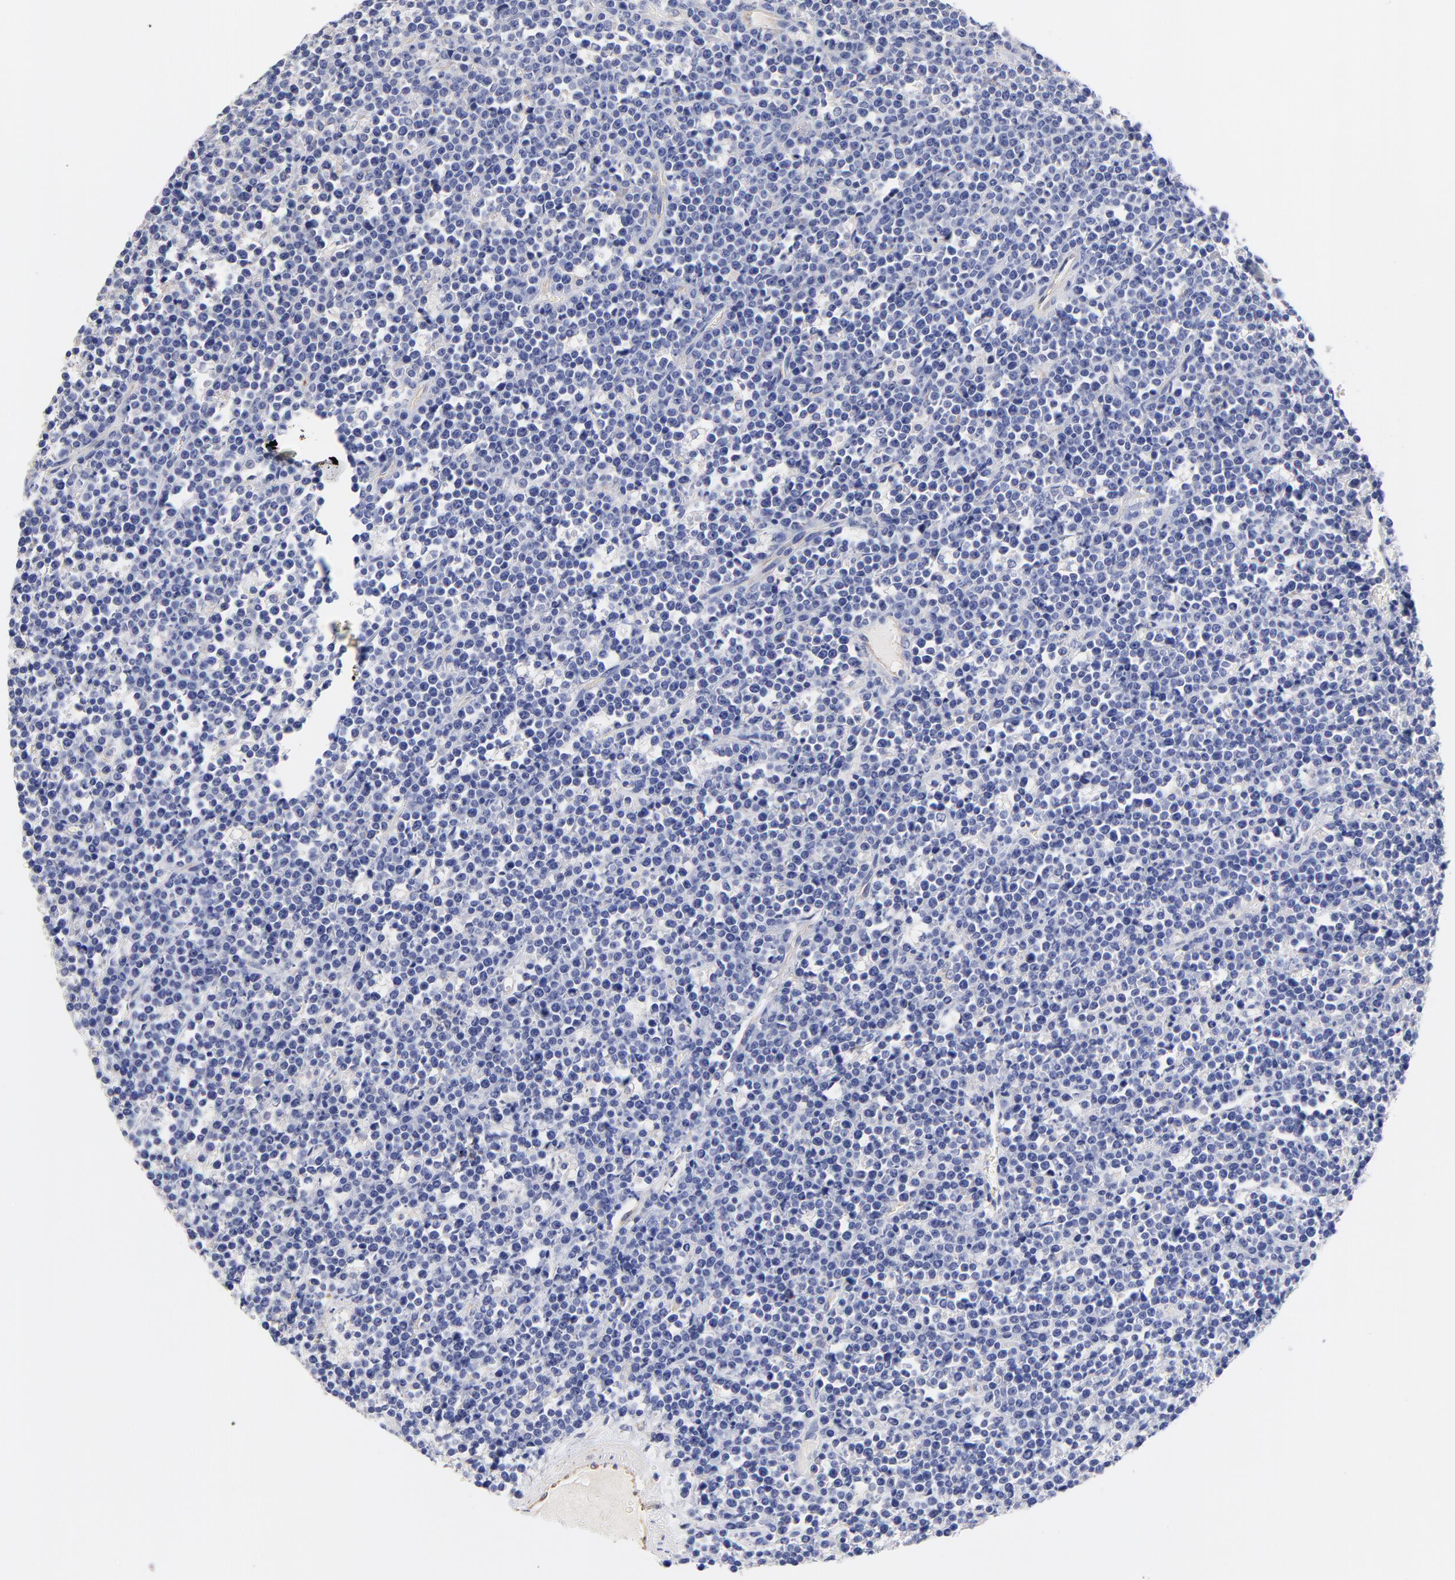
{"staining": {"intensity": "negative", "quantity": "none", "location": "none"}, "tissue": "lymphoma", "cell_type": "Tumor cells", "image_type": "cancer", "snomed": [{"axis": "morphology", "description": "Malignant lymphoma, non-Hodgkin's type, High grade"}, {"axis": "topography", "description": "Ovary"}], "caption": "Immunohistochemistry of malignant lymphoma, non-Hodgkin's type (high-grade) demonstrates no expression in tumor cells.", "gene": "HS3ST1", "patient": {"sex": "female", "age": 56}}